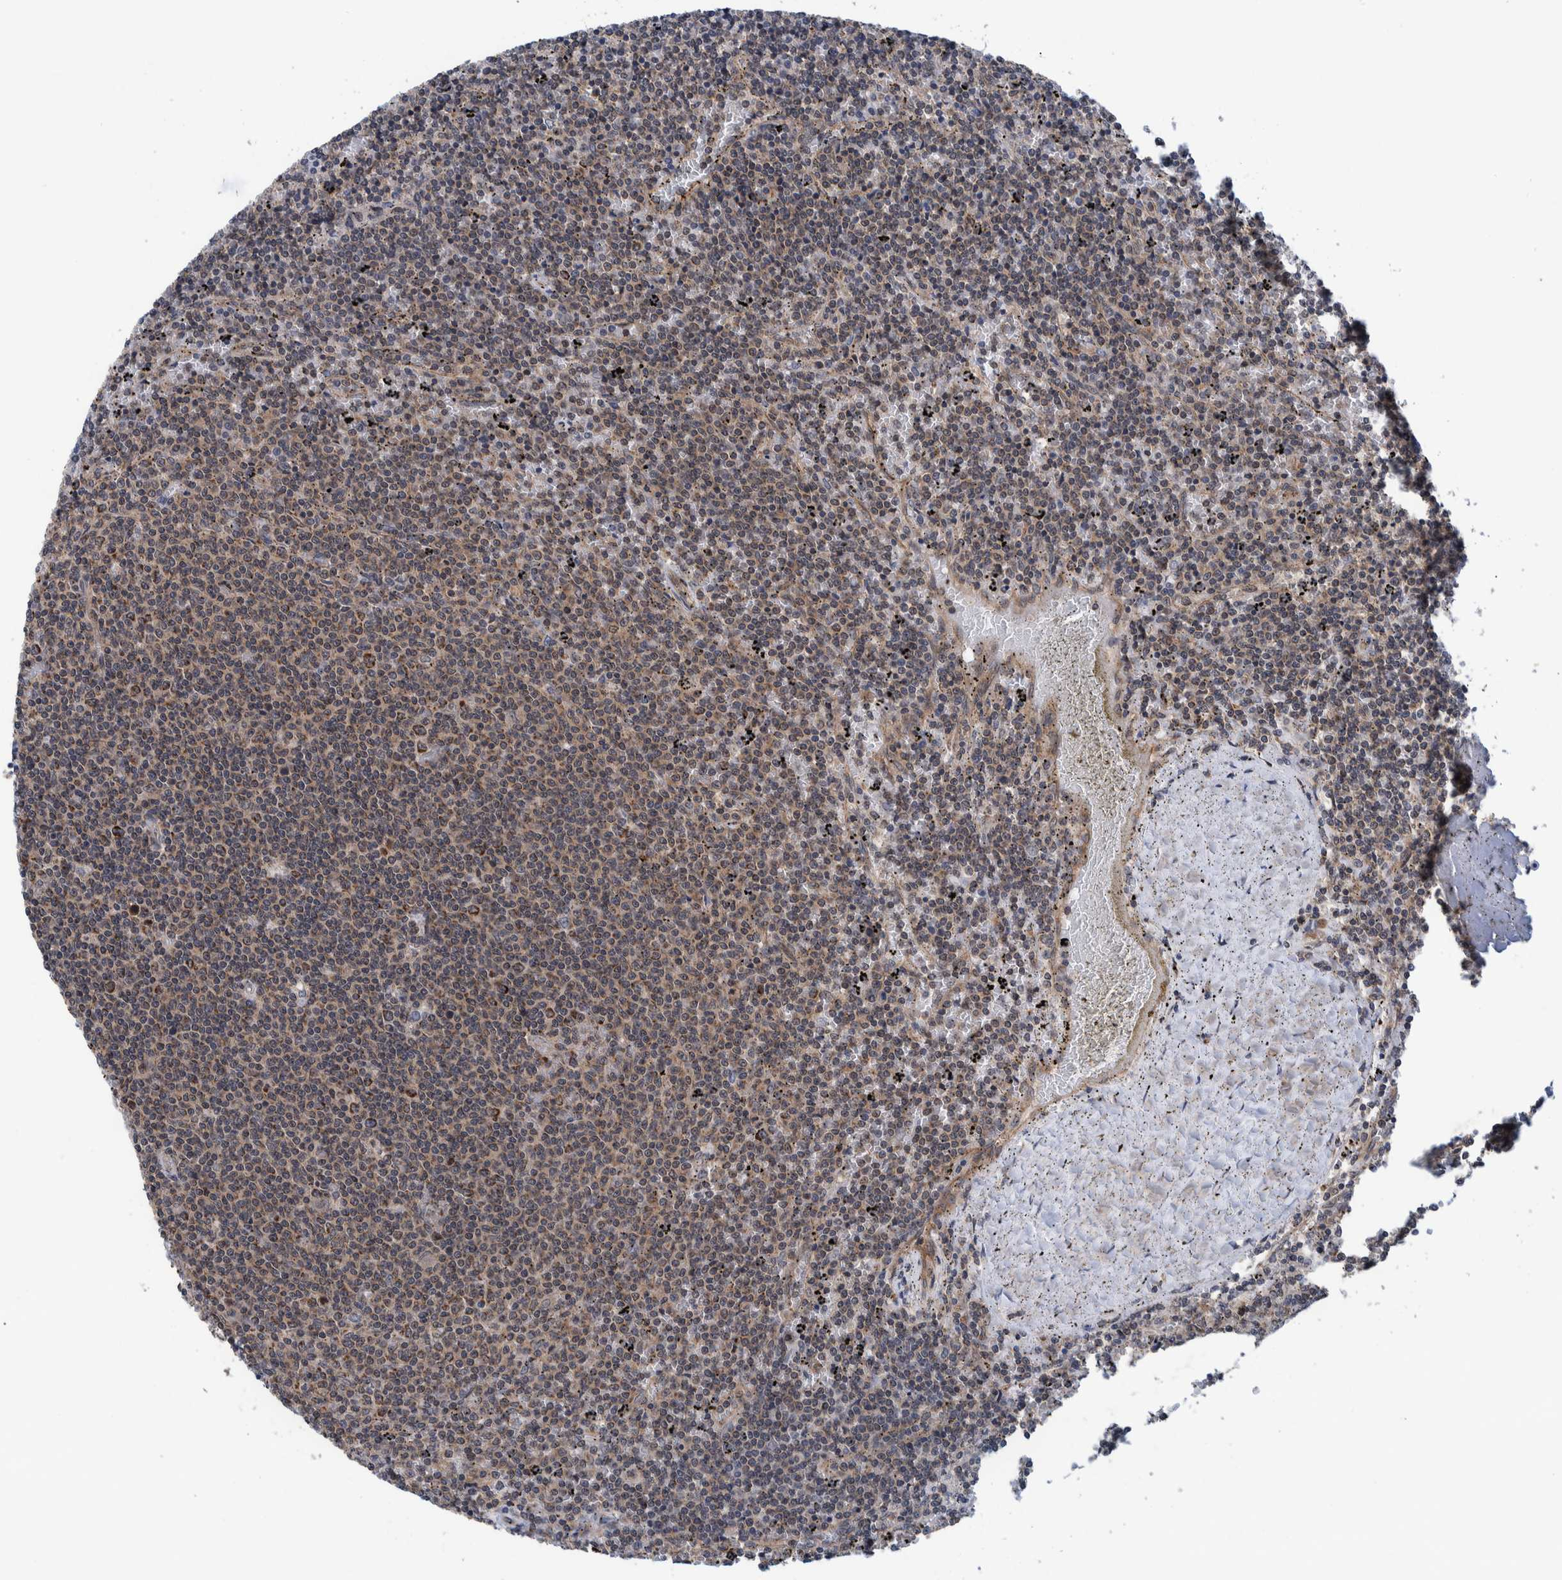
{"staining": {"intensity": "weak", "quantity": "25%-75%", "location": "cytoplasmic/membranous"}, "tissue": "lymphoma", "cell_type": "Tumor cells", "image_type": "cancer", "snomed": [{"axis": "morphology", "description": "Malignant lymphoma, non-Hodgkin's type, Low grade"}, {"axis": "topography", "description": "Spleen"}], "caption": "Low-grade malignant lymphoma, non-Hodgkin's type stained with a brown dye demonstrates weak cytoplasmic/membranous positive positivity in approximately 25%-75% of tumor cells.", "gene": "MRPS7", "patient": {"sex": "female", "age": 50}}